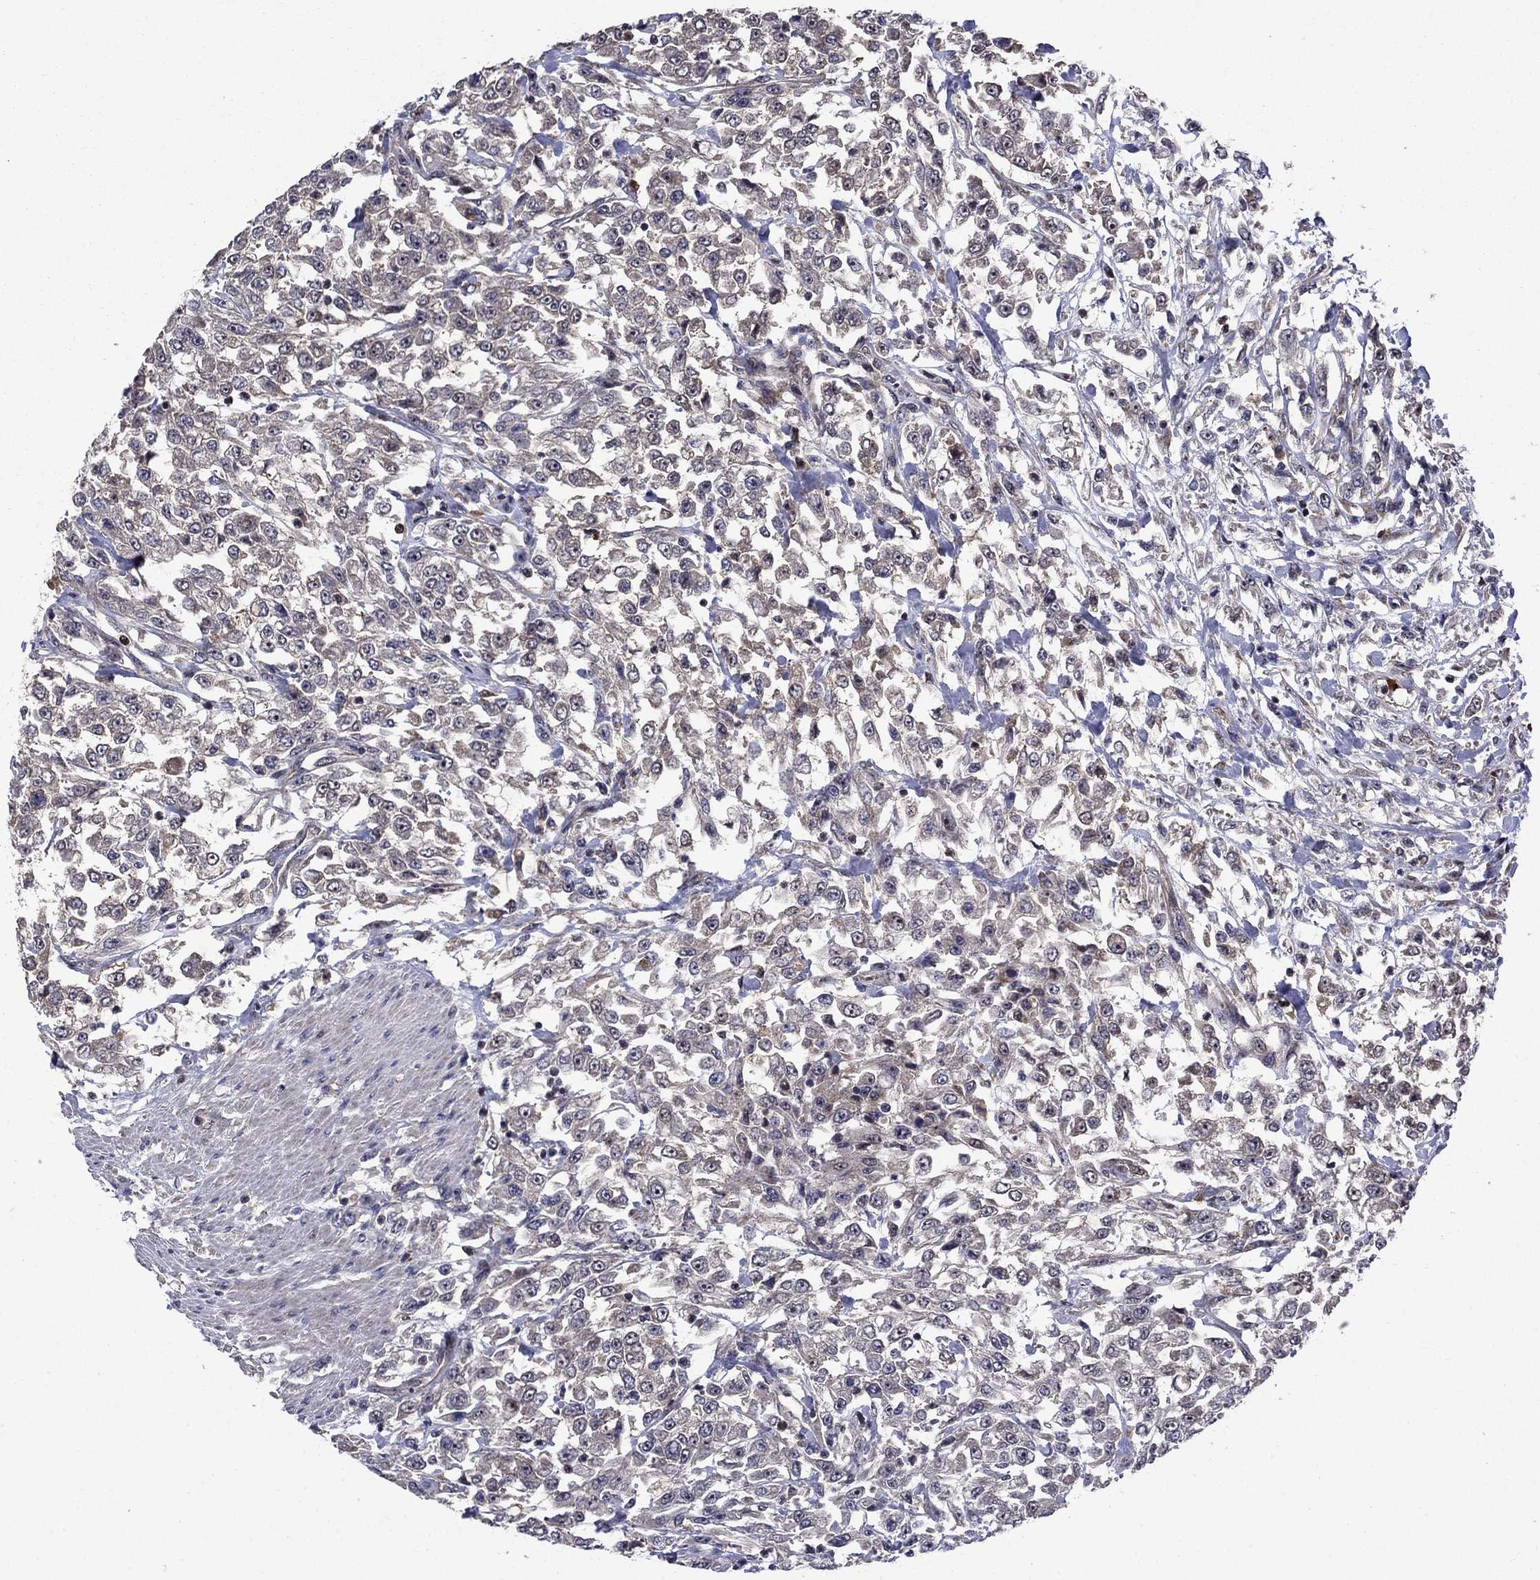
{"staining": {"intensity": "weak", "quantity": "<25%", "location": "cytoplasmic/membranous,nuclear"}, "tissue": "urothelial cancer", "cell_type": "Tumor cells", "image_type": "cancer", "snomed": [{"axis": "morphology", "description": "Urothelial carcinoma, High grade"}, {"axis": "topography", "description": "Urinary bladder"}], "caption": "DAB (3,3'-diaminobenzidine) immunohistochemical staining of human urothelial cancer exhibits no significant positivity in tumor cells.", "gene": "AGTPBP1", "patient": {"sex": "male", "age": 46}}